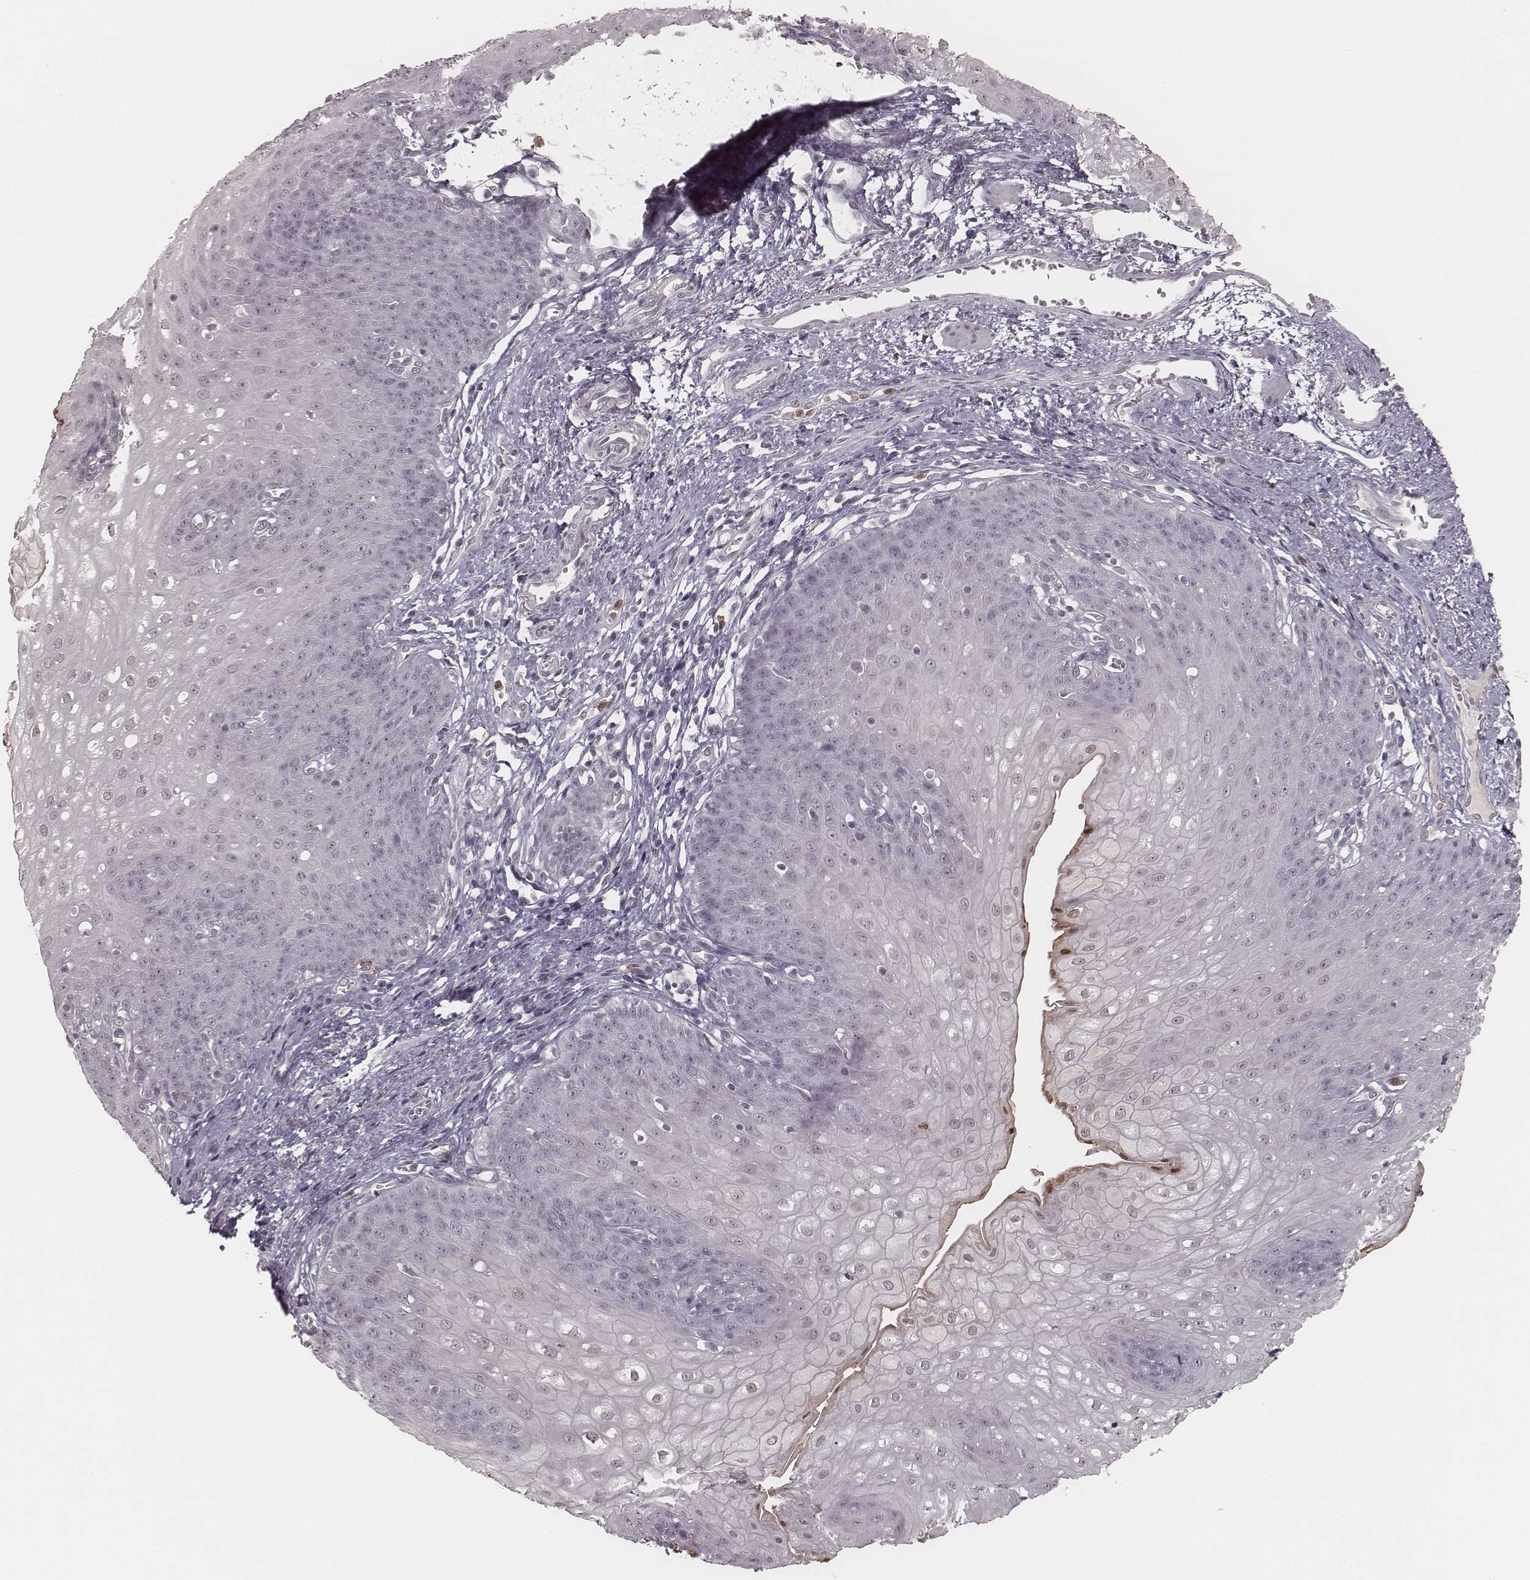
{"staining": {"intensity": "negative", "quantity": "none", "location": "none"}, "tissue": "esophagus", "cell_type": "Squamous epithelial cells", "image_type": "normal", "snomed": [{"axis": "morphology", "description": "Normal tissue, NOS"}, {"axis": "topography", "description": "Esophagus"}], "caption": "Micrograph shows no significant protein staining in squamous epithelial cells of benign esophagus. (DAB (3,3'-diaminobenzidine) immunohistochemistry (IHC) with hematoxylin counter stain).", "gene": "KITLG", "patient": {"sex": "male", "age": 71}}